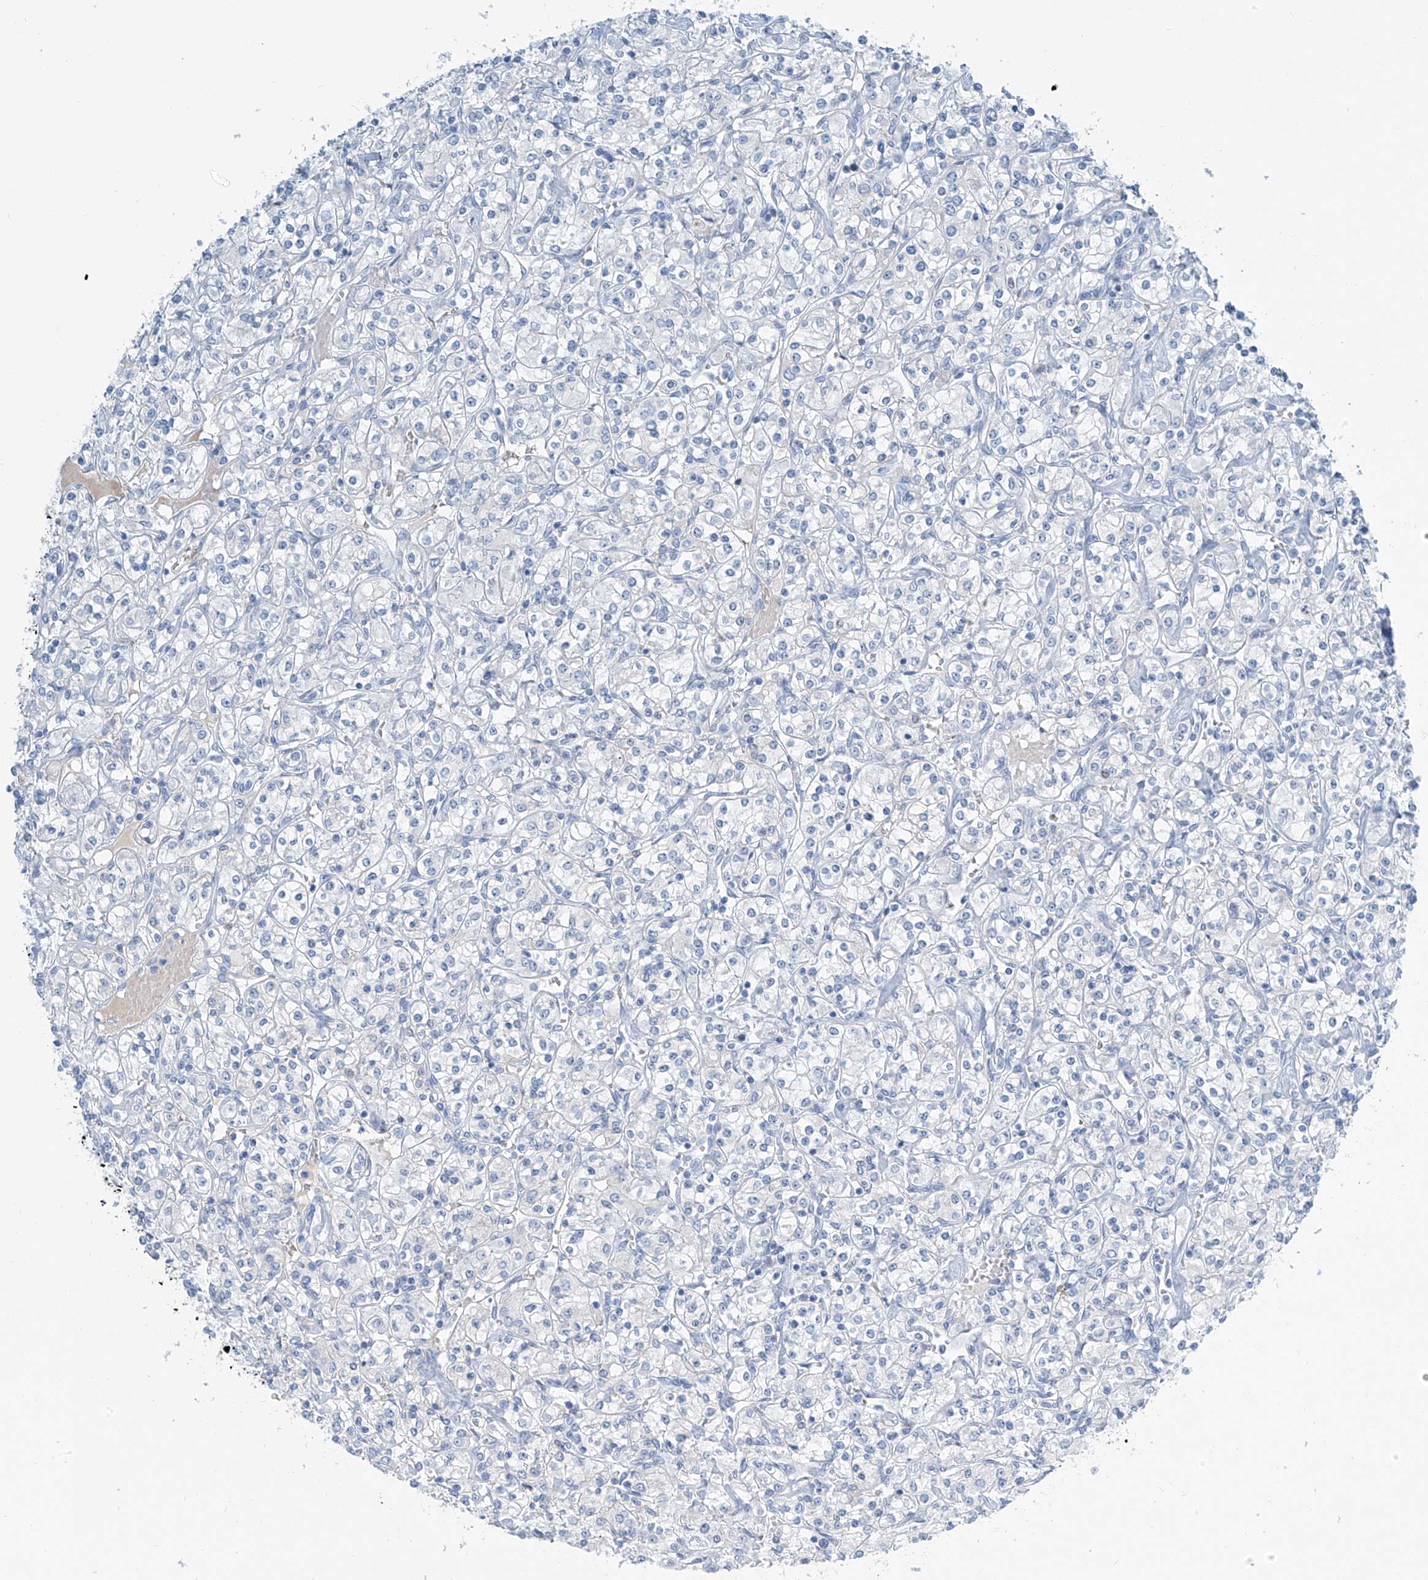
{"staining": {"intensity": "negative", "quantity": "none", "location": "none"}, "tissue": "renal cancer", "cell_type": "Tumor cells", "image_type": "cancer", "snomed": [{"axis": "morphology", "description": "Adenocarcinoma, NOS"}, {"axis": "topography", "description": "Kidney"}], "caption": "Protein analysis of renal cancer displays no significant expression in tumor cells. (DAB IHC, high magnification).", "gene": "SGO2", "patient": {"sex": "male", "age": 77}}